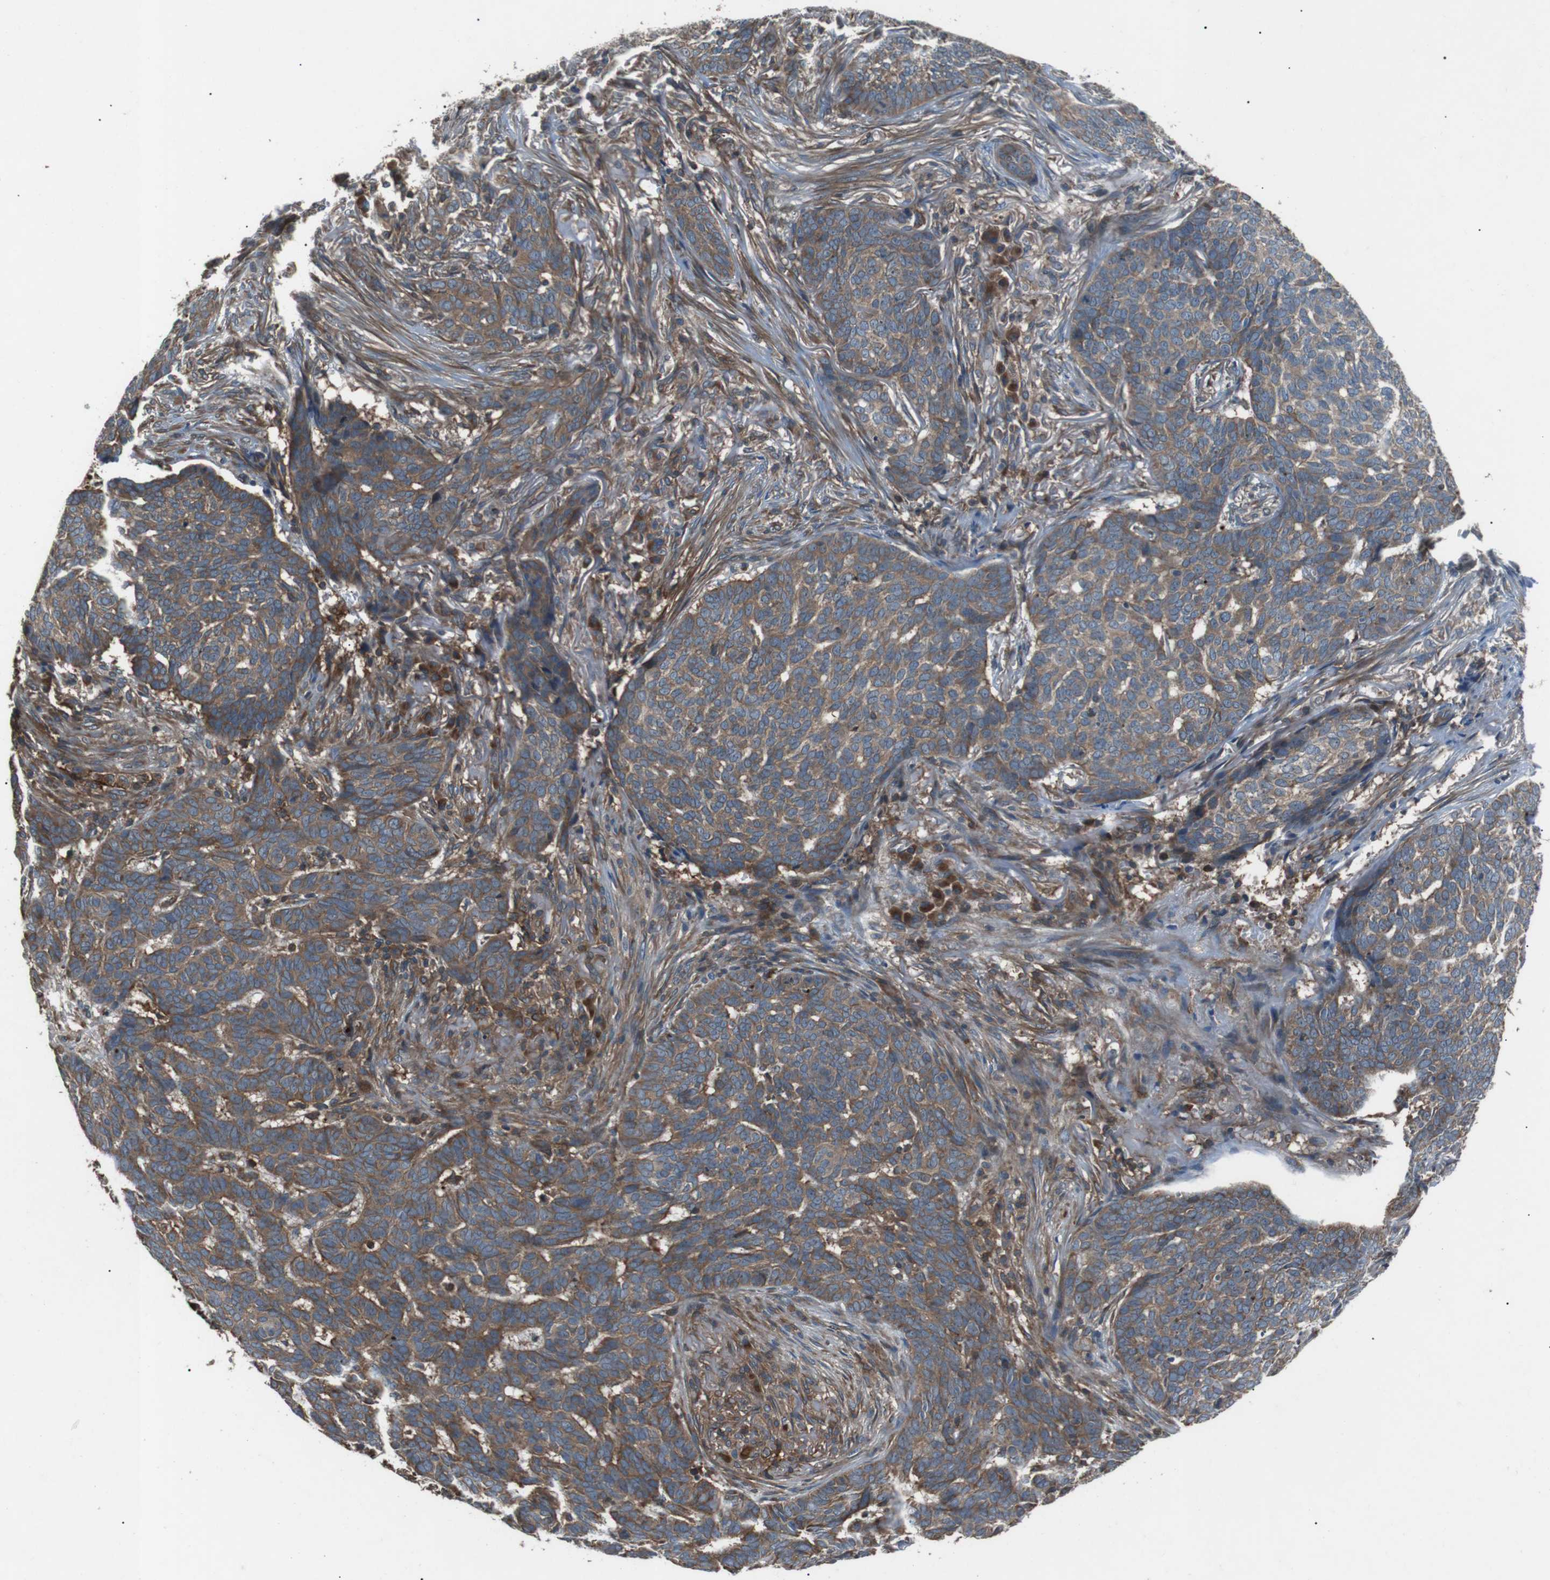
{"staining": {"intensity": "moderate", "quantity": ">75%", "location": "cytoplasmic/membranous"}, "tissue": "skin cancer", "cell_type": "Tumor cells", "image_type": "cancer", "snomed": [{"axis": "morphology", "description": "Basal cell carcinoma"}, {"axis": "topography", "description": "Skin"}], "caption": "High-power microscopy captured an immunohistochemistry micrograph of basal cell carcinoma (skin), revealing moderate cytoplasmic/membranous positivity in about >75% of tumor cells. (DAB (3,3'-diaminobenzidine) = brown stain, brightfield microscopy at high magnification).", "gene": "GPR161", "patient": {"sex": "male", "age": 85}}